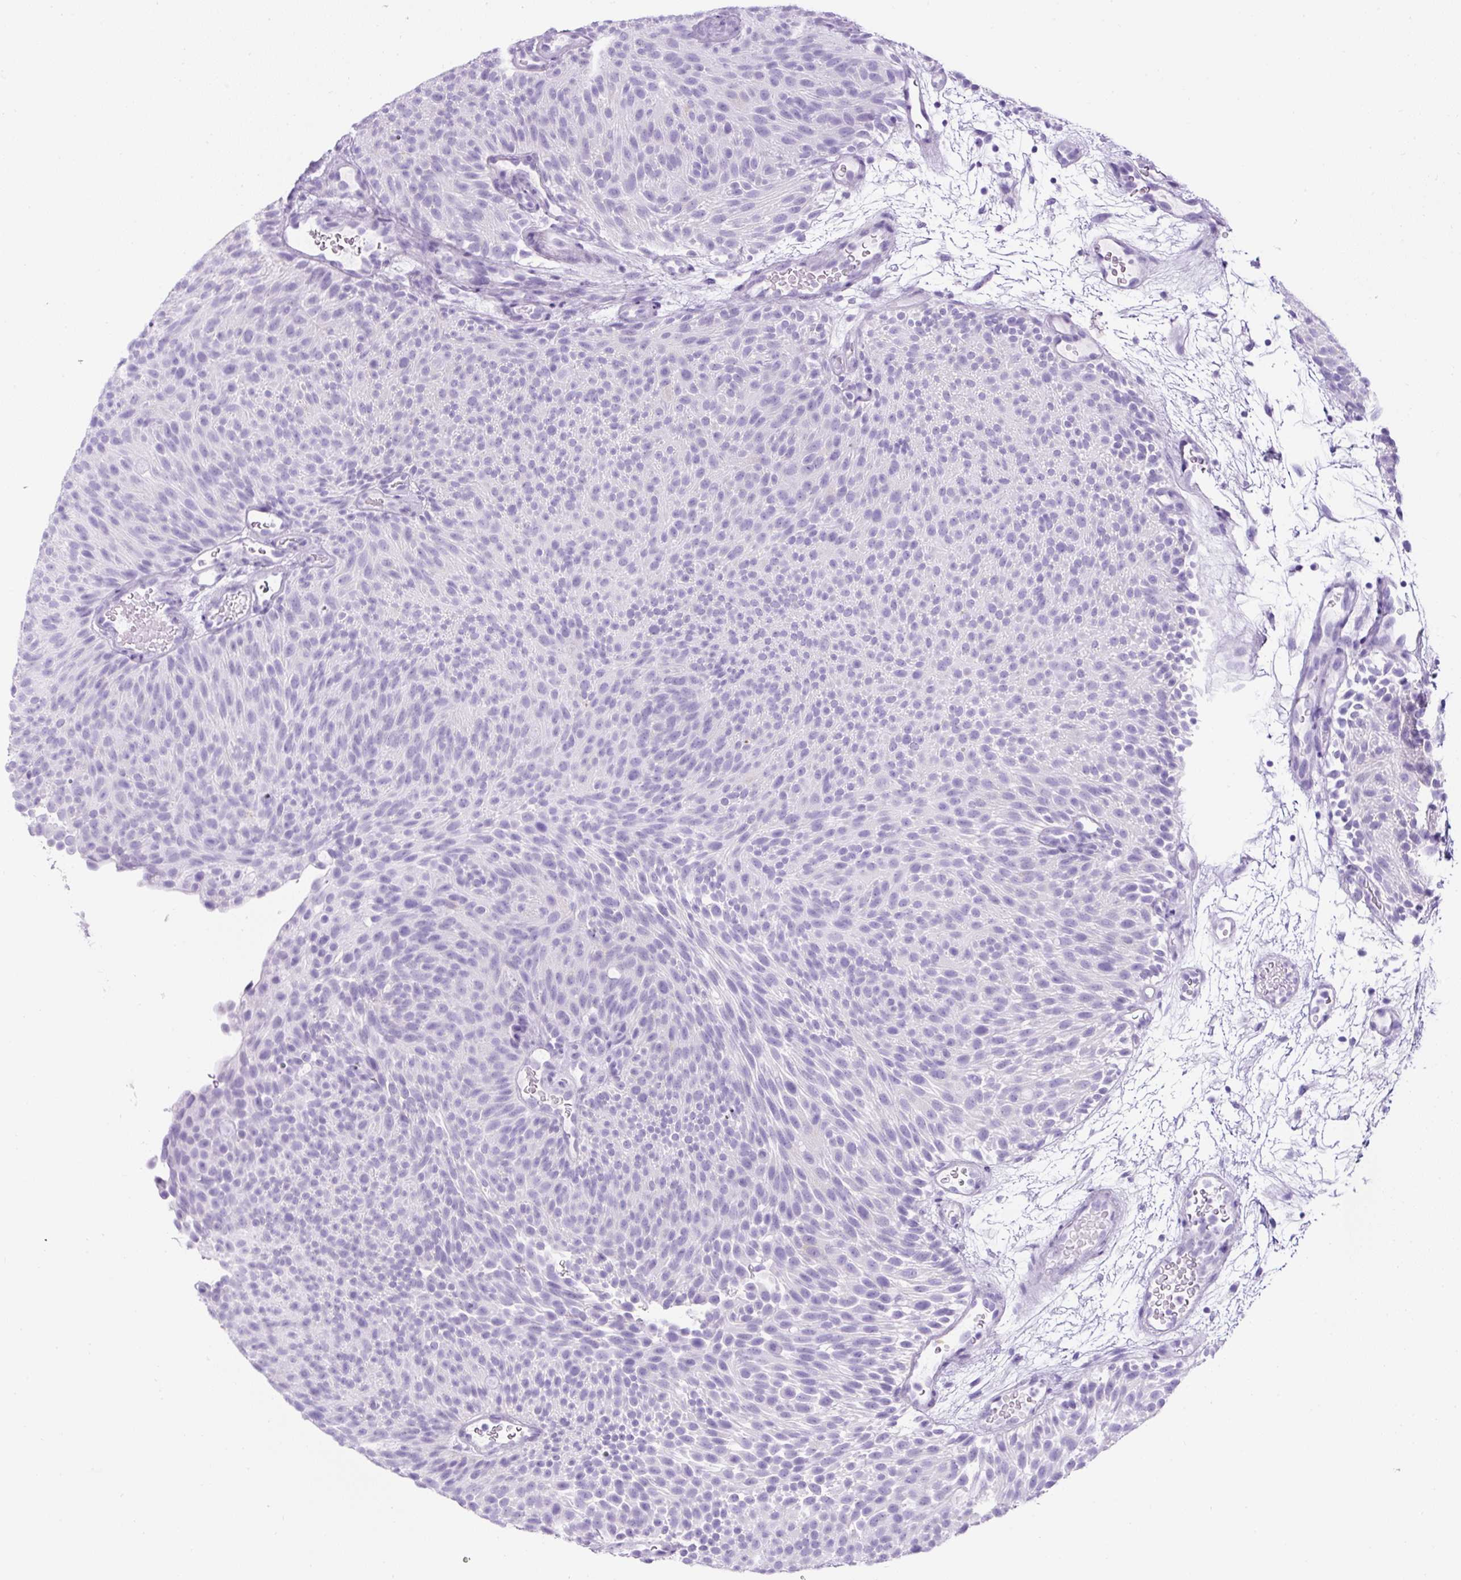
{"staining": {"intensity": "negative", "quantity": "none", "location": "none"}, "tissue": "urothelial cancer", "cell_type": "Tumor cells", "image_type": "cancer", "snomed": [{"axis": "morphology", "description": "Urothelial carcinoma, Low grade"}, {"axis": "topography", "description": "Urinary bladder"}], "caption": "This is an immunohistochemistry photomicrograph of urothelial cancer. There is no expression in tumor cells.", "gene": "TMEM200B", "patient": {"sex": "male", "age": 78}}